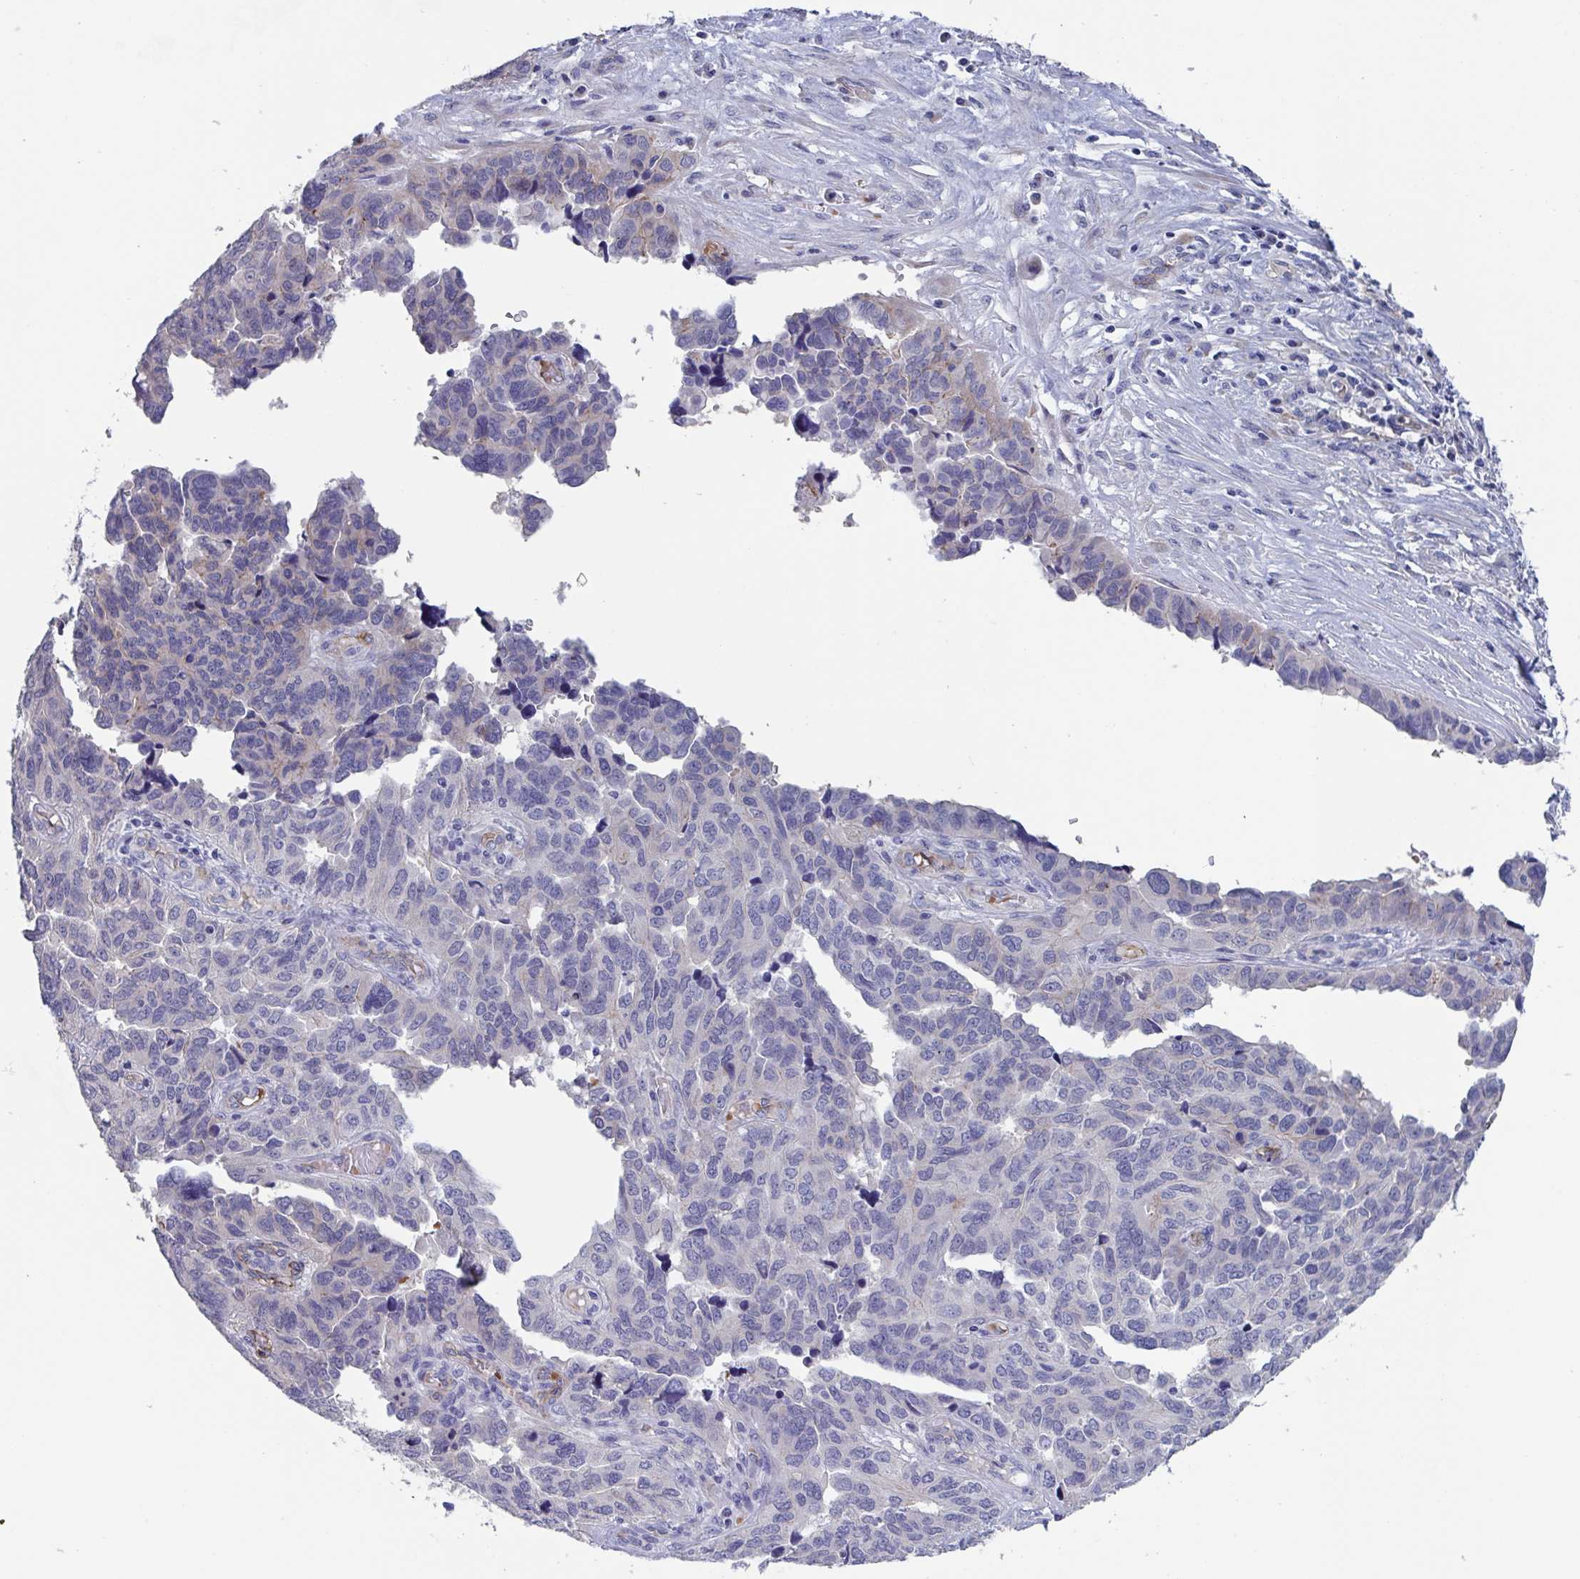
{"staining": {"intensity": "negative", "quantity": "none", "location": "none"}, "tissue": "ovarian cancer", "cell_type": "Tumor cells", "image_type": "cancer", "snomed": [{"axis": "morphology", "description": "Cystadenocarcinoma, serous, NOS"}, {"axis": "topography", "description": "Ovary"}], "caption": "Tumor cells show no significant protein staining in ovarian cancer (serous cystadenocarcinoma).", "gene": "ST14", "patient": {"sex": "female", "age": 64}}